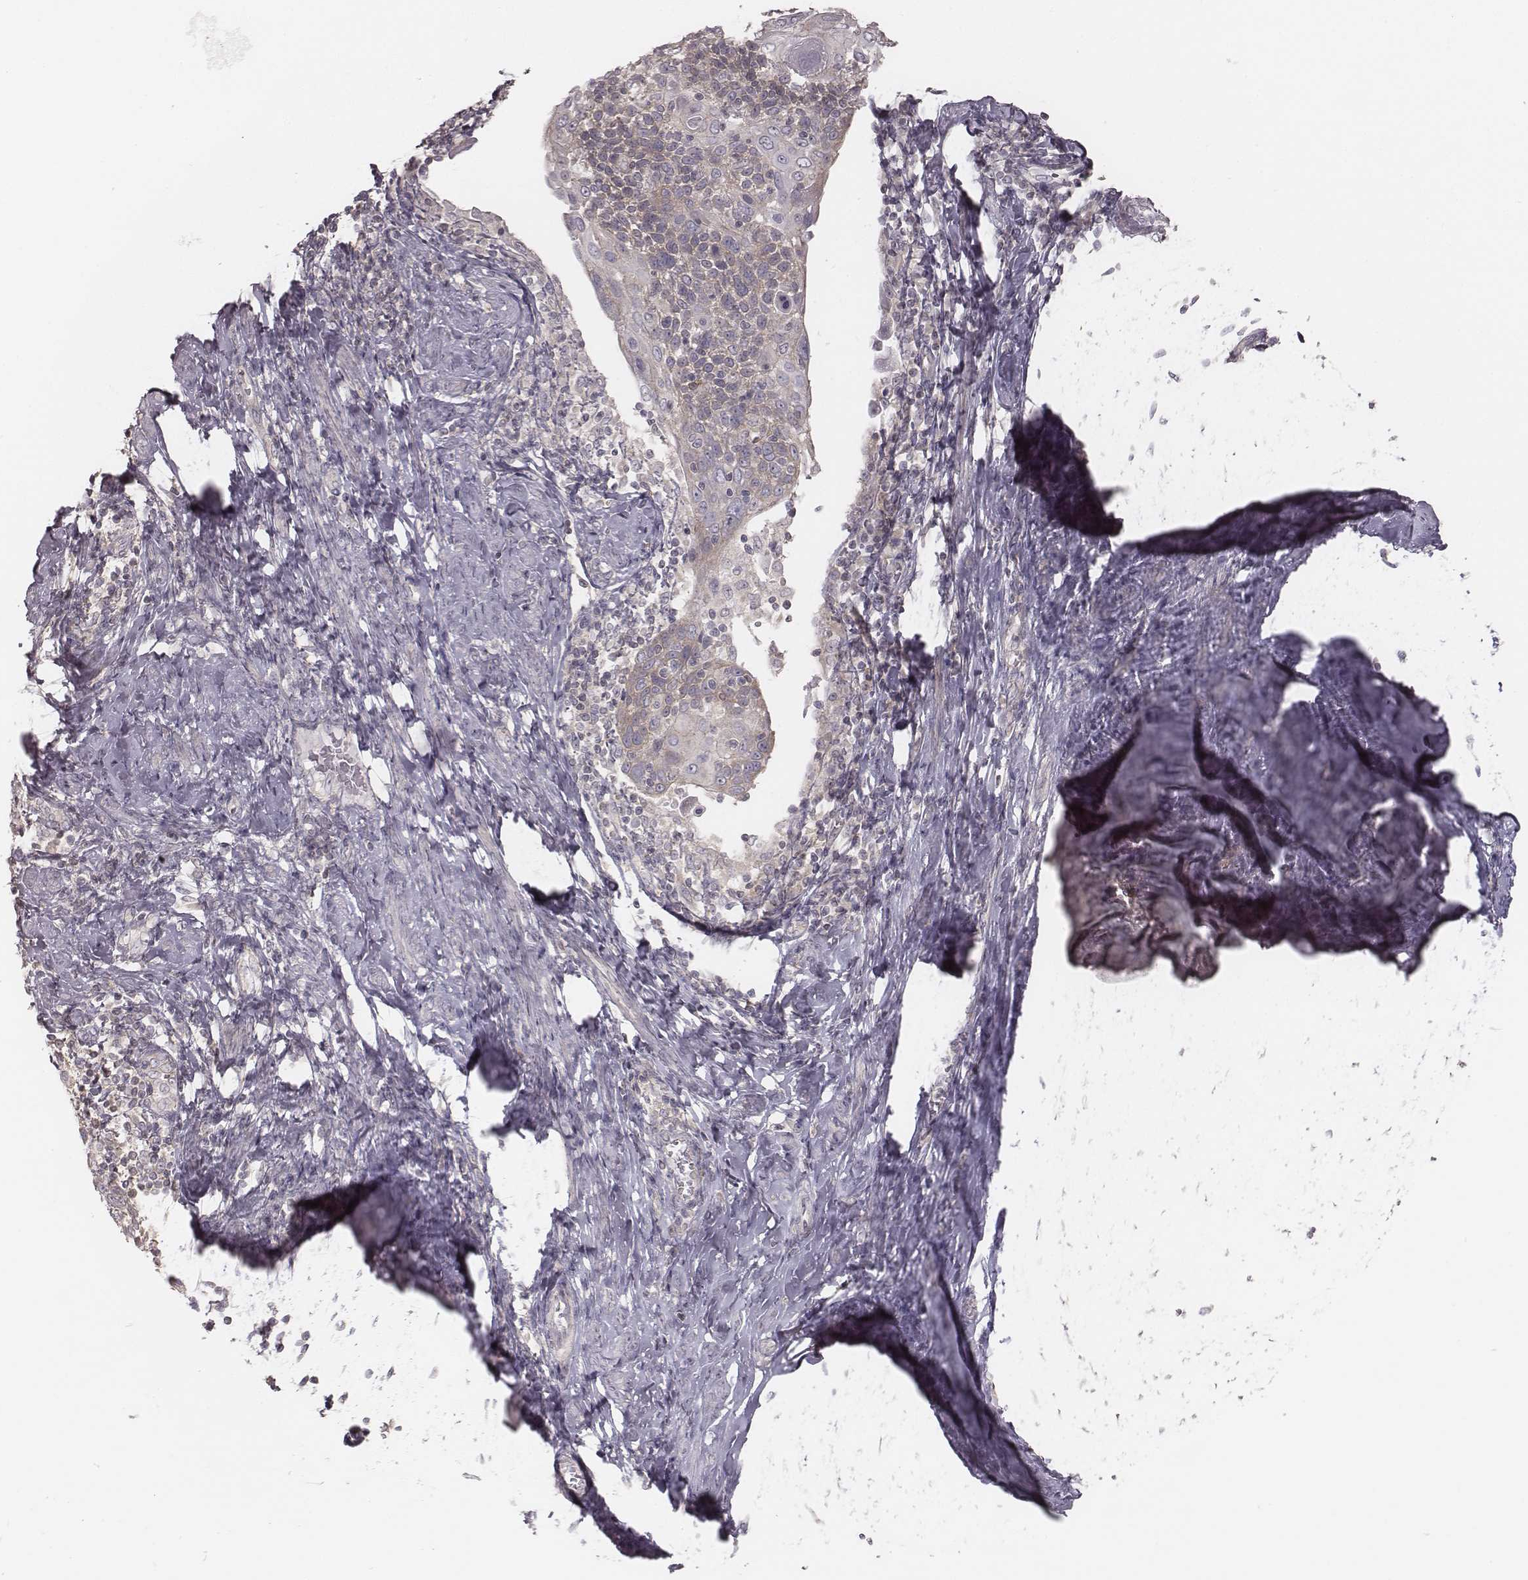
{"staining": {"intensity": "weak", "quantity": ">75%", "location": "cytoplasmic/membranous"}, "tissue": "cervical cancer", "cell_type": "Tumor cells", "image_type": "cancer", "snomed": [{"axis": "morphology", "description": "Squamous cell carcinoma, NOS"}, {"axis": "topography", "description": "Cervix"}], "caption": "Immunohistochemical staining of human cervical cancer reveals weak cytoplasmic/membranous protein expression in about >75% of tumor cells.", "gene": "TDRD5", "patient": {"sex": "female", "age": 61}}